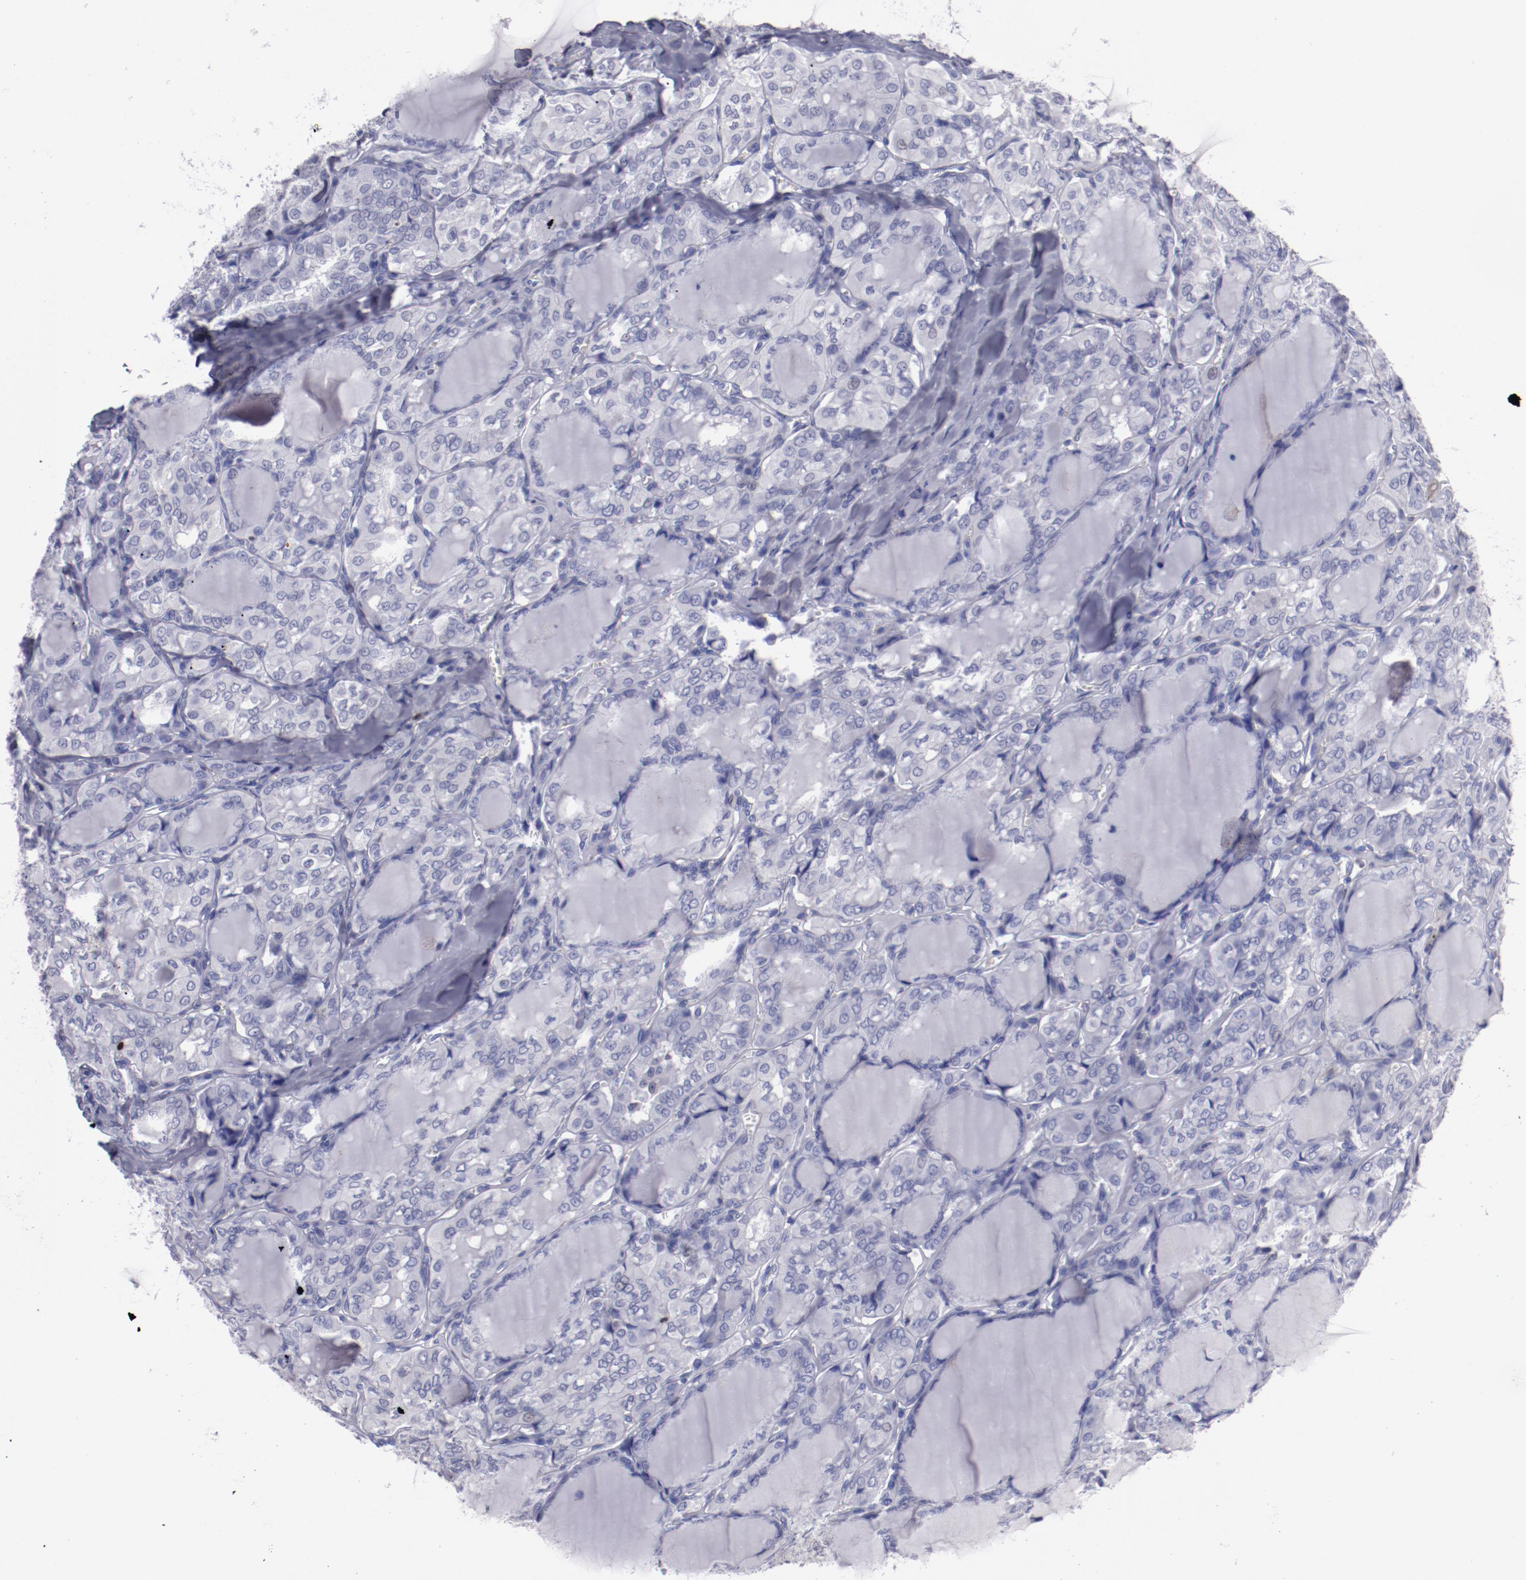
{"staining": {"intensity": "negative", "quantity": "none", "location": "none"}, "tissue": "thyroid cancer", "cell_type": "Tumor cells", "image_type": "cancer", "snomed": [{"axis": "morphology", "description": "Papillary adenocarcinoma, NOS"}, {"axis": "topography", "description": "Thyroid gland"}], "caption": "This image is of papillary adenocarcinoma (thyroid) stained with IHC to label a protein in brown with the nuclei are counter-stained blue. There is no staining in tumor cells.", "gene": "IRF8", "patient": {"sex": "male", "age": 20}}